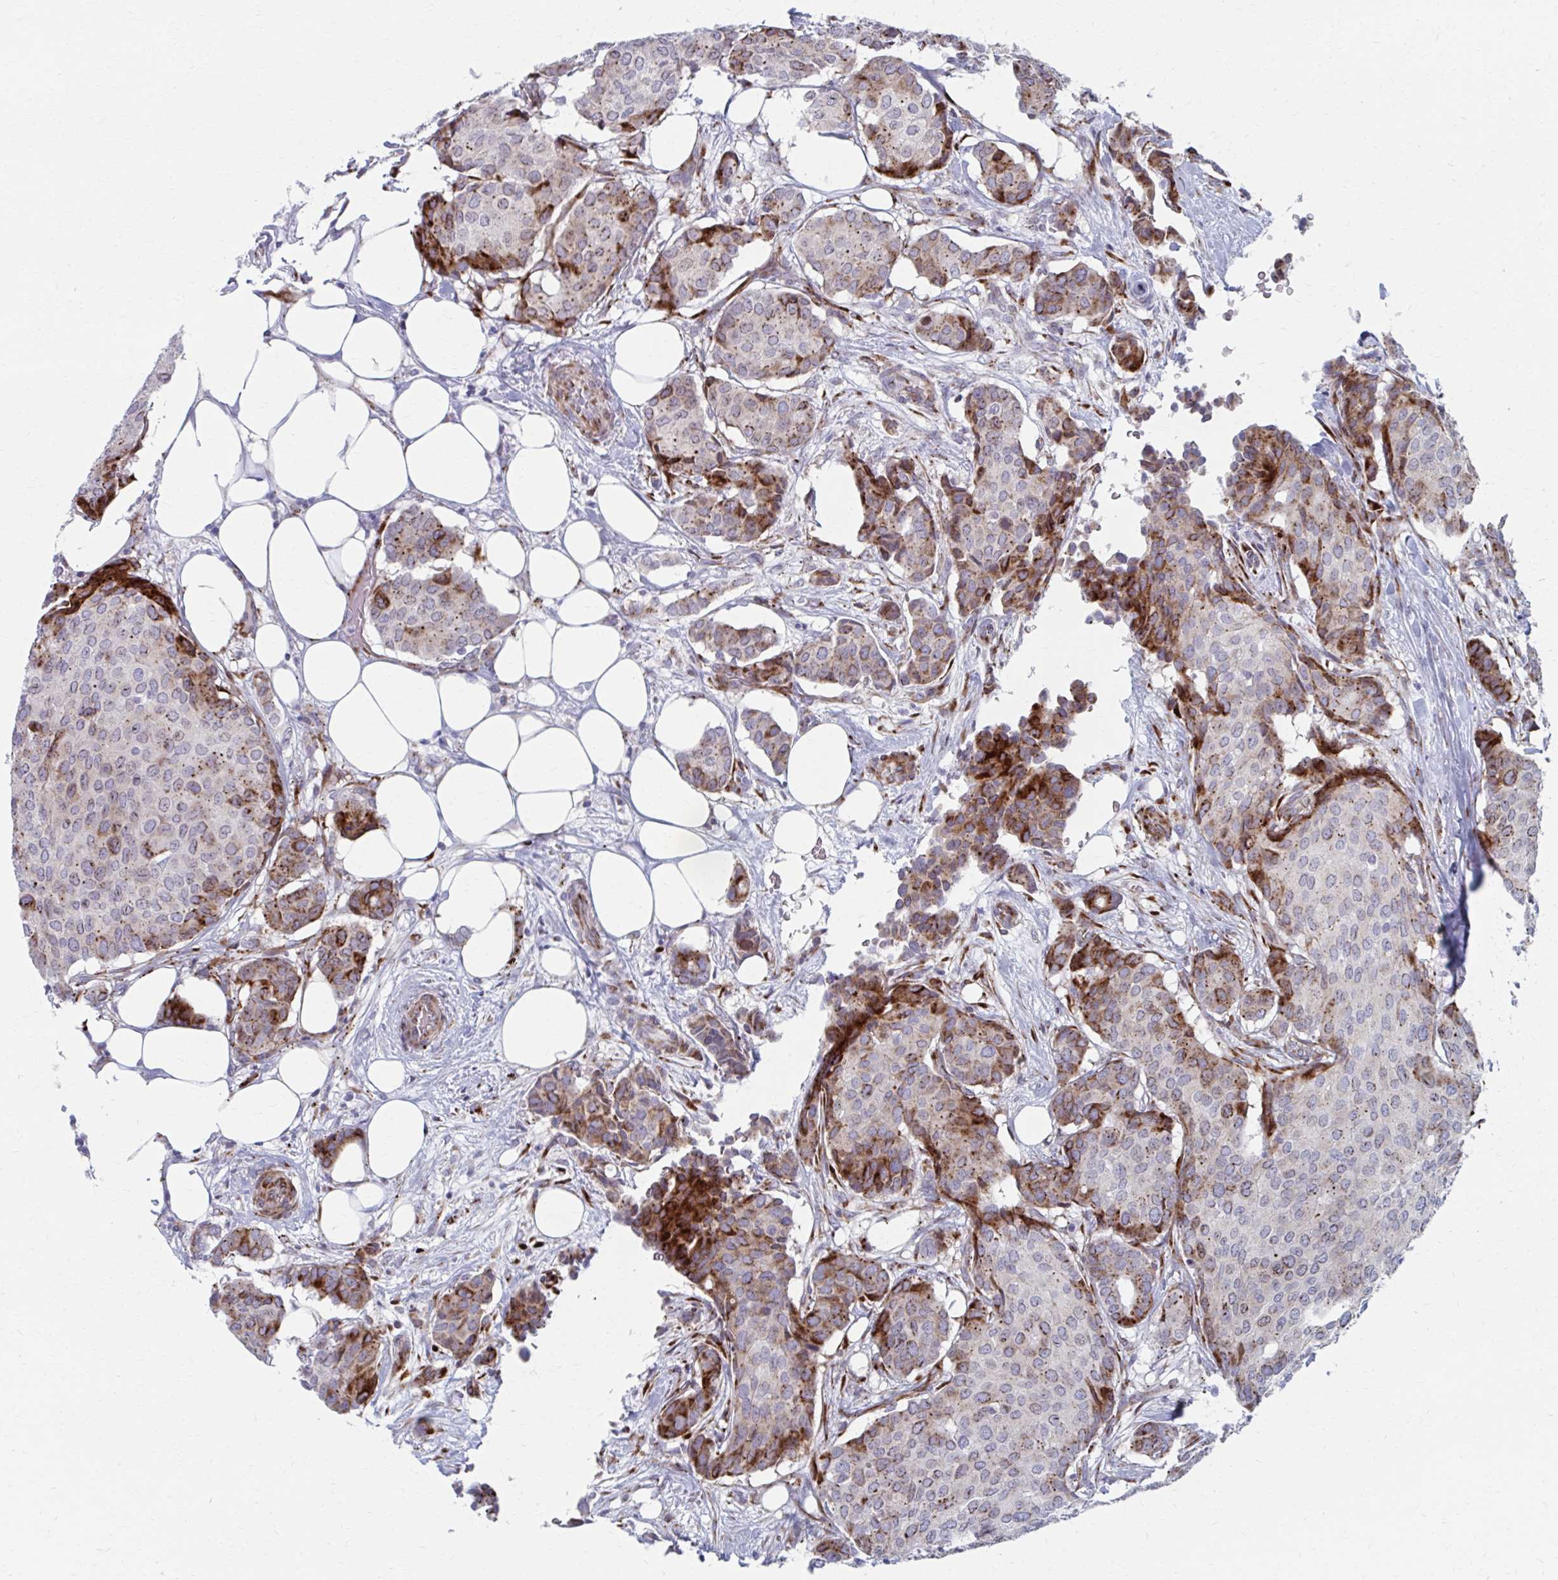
{"staining": {"intensity": "strong", "quantity": "<25%", "location": "cytoplasmic/membranous"}, "tissue": "breast cancer", "cell_type": "Tumor cells", "image_type": "cancer", "snomed": [{"axis": "morphology", "description": "Duct carcinoma"}, {"axis": "topography", "description": "Breast"}], "caption": "Protein staining exhibits strong cytoplasmic/membranous positivity in about <25% of tumor cells in infiltrating ductal carcinoma (breast). The staining was performed using DAB (3,3'-diaminobenzidine) to visualize the protein expression in brown, while the nuclei were stained in blue with hematoxylin (Magnification: 20x).", "gene": "OLFM2", "patient": {"sex": "female", "age": 75}}